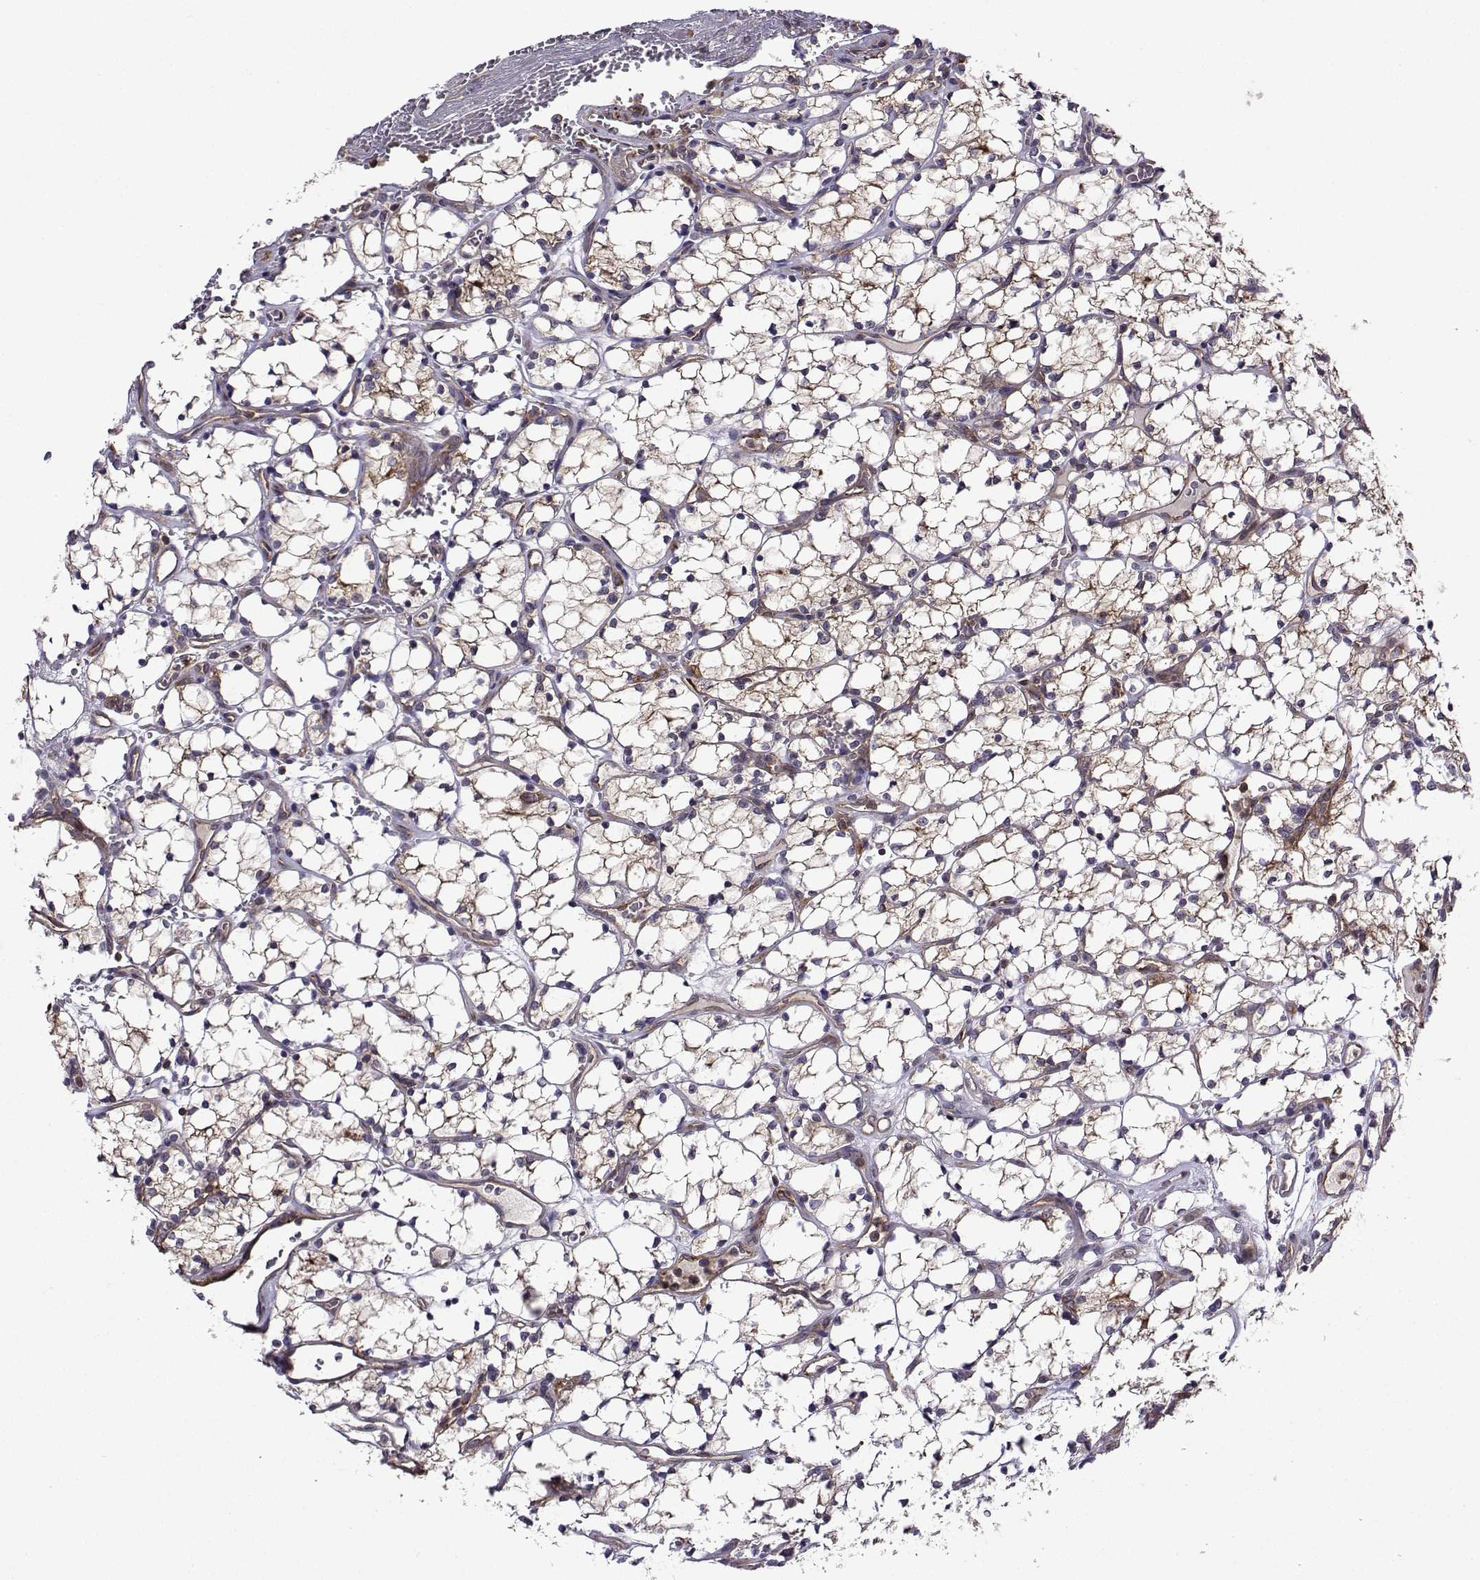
{"staining": {"intensity": "moderate", "quantity": "25%-75%", "location": "cytoplasmic/membranous"}, "tissue": "renal cancer", "cell_type": "Tumor cells", "image_type": "cancer", "snomed": [{"axis": "morphology", "description": "Adenocarcinoma, NOS"}, {"axis": "topography", "description": "Kidney"}], "caption": "This image demonstrates immunohistochemistry staining of human adenocarcinoma (renal), with medium moderate cytoplasmic/membranous positivity in approximately 25%-75% of tumor cells.", "gene": "ITGB8", "patient": {"sex": "female", "age": 69}}